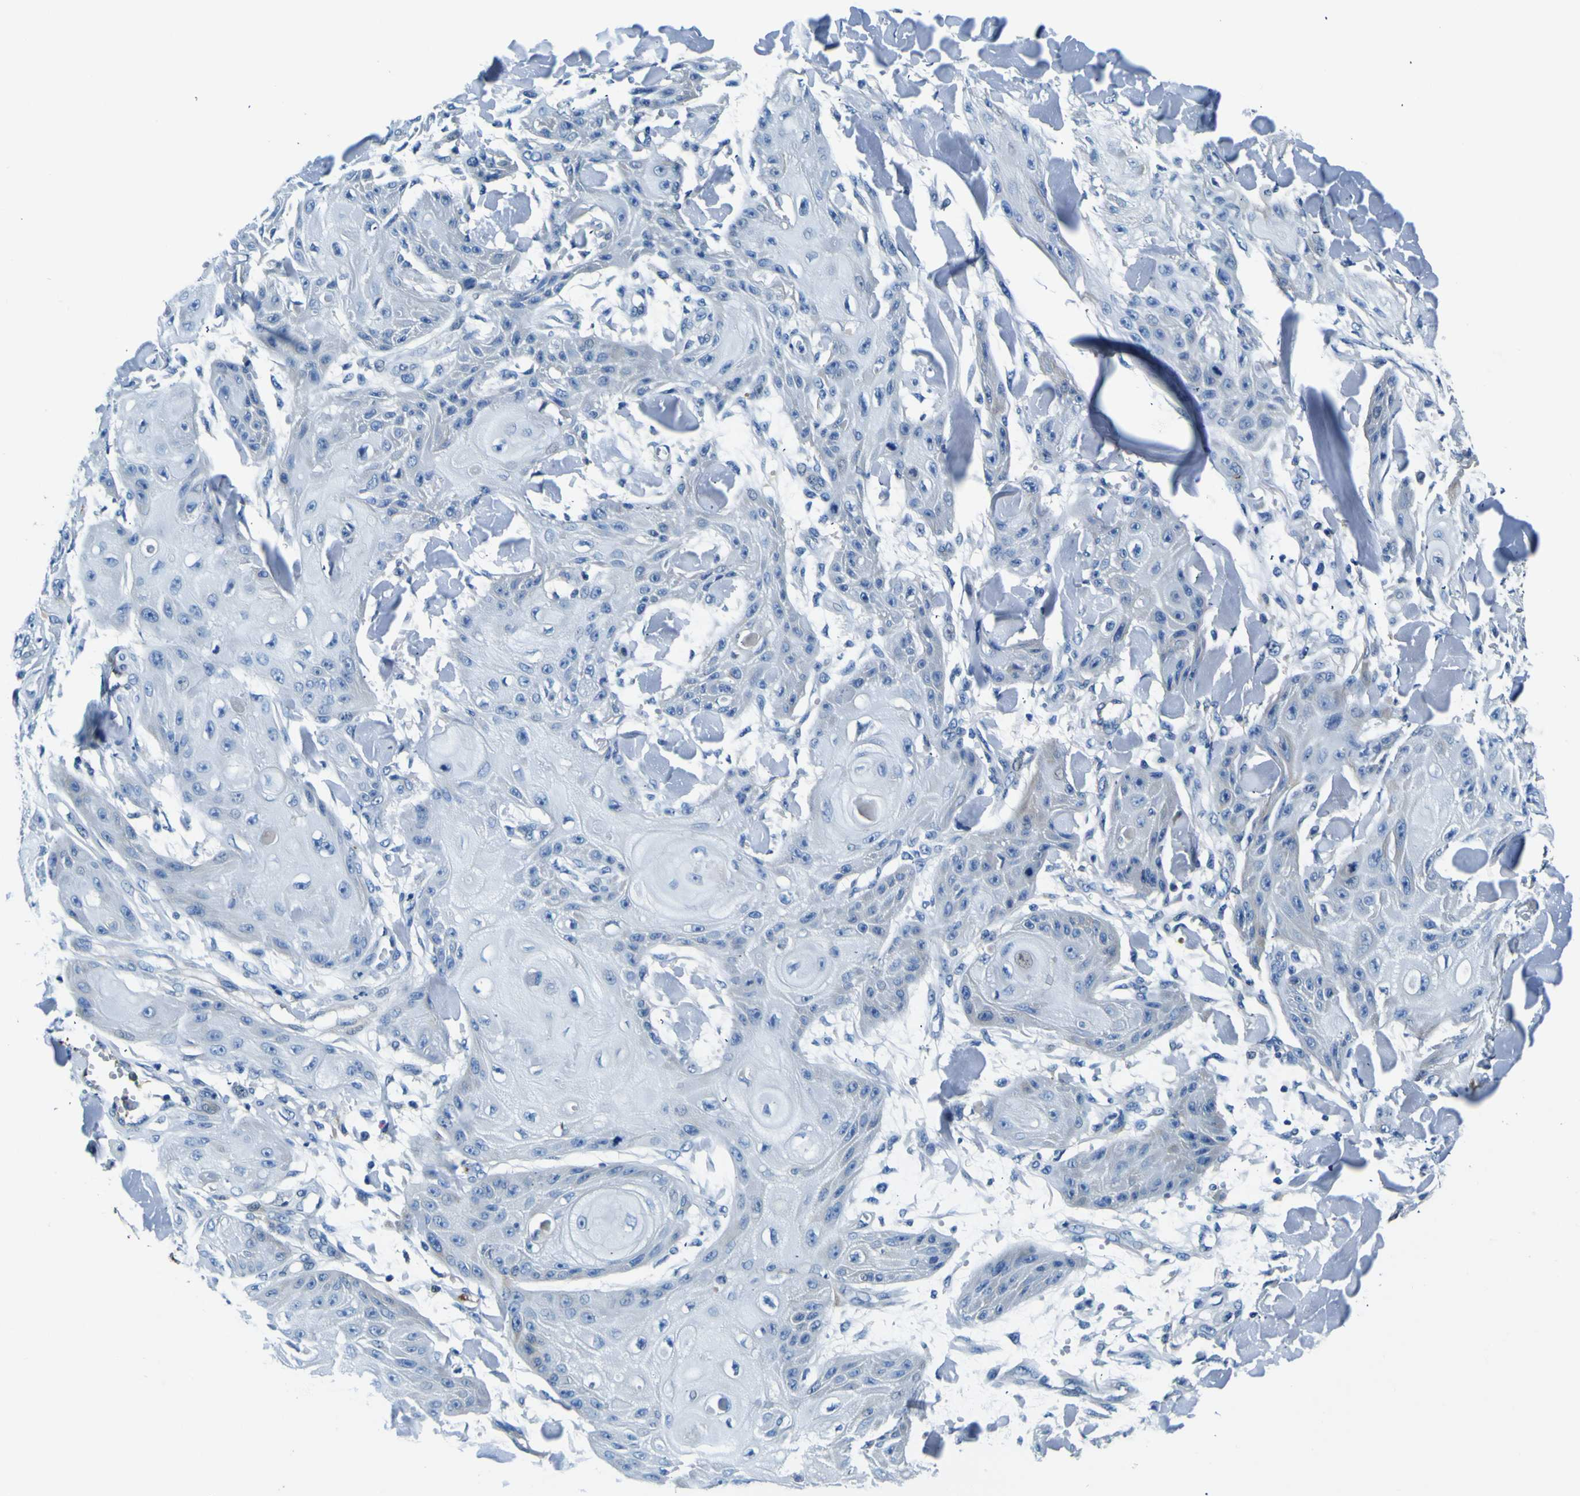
{"staining": {"intensity": "negative", "quantity": "none", "location": "none"}, "tissue": "skin cancer", "cell_type": "Tumor cells", "image_type": "cancer", "snomed": [{"axis": "morphology", "description": "Squamous cell carcinoma, NOS"}, {"axis": "topography", "description": "Skin"}], "caption": "Tumor cells show no significant positivity in skin squamous cell carcinoma.", "gene": "ADGRA2", "patient": {"sex": "male", "age": 74}}